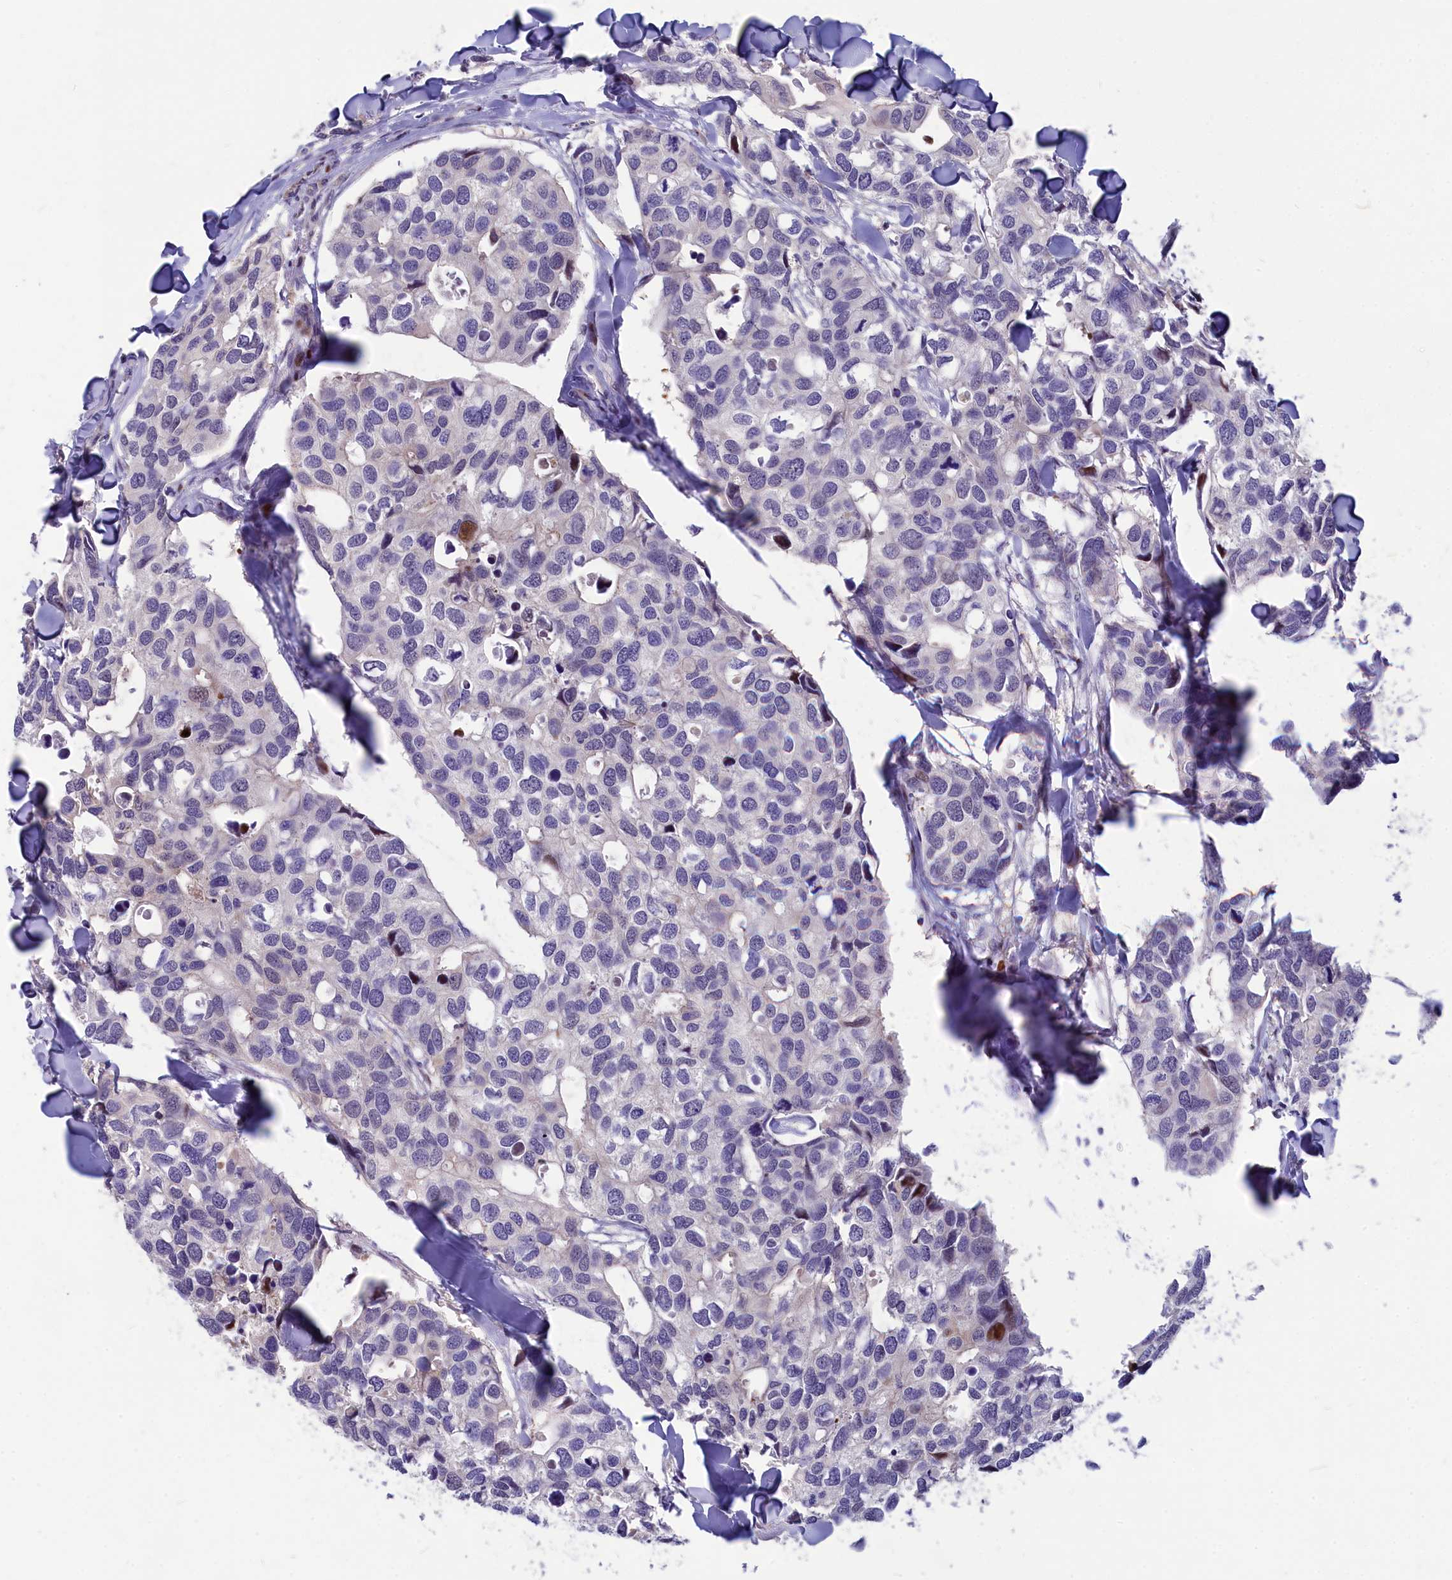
{"staining": {"intensity": "moderate", "quantity": "<25%", "location": "nuclear"}, "tissue": "breast cancer", "cell_type": "Tumor cells", "image_type": "cancer", "snomed": [{"axis": "morphology", "description": "Duct carcinoma"}, {"axis": "topography", "description": "Breast"}], "caption": "Protein positivity by immunohistochemistry exhibits moderate nuclear positivity in about <25% of tumor cells in breast infiltrating ductal carcinoma. (DAB (3,3'-diaminobenzidine) = brown stain, brightfield microscopy at high magnification).", "gene": "NKPD1", "patient": {"sex": "female", "age": 83}}